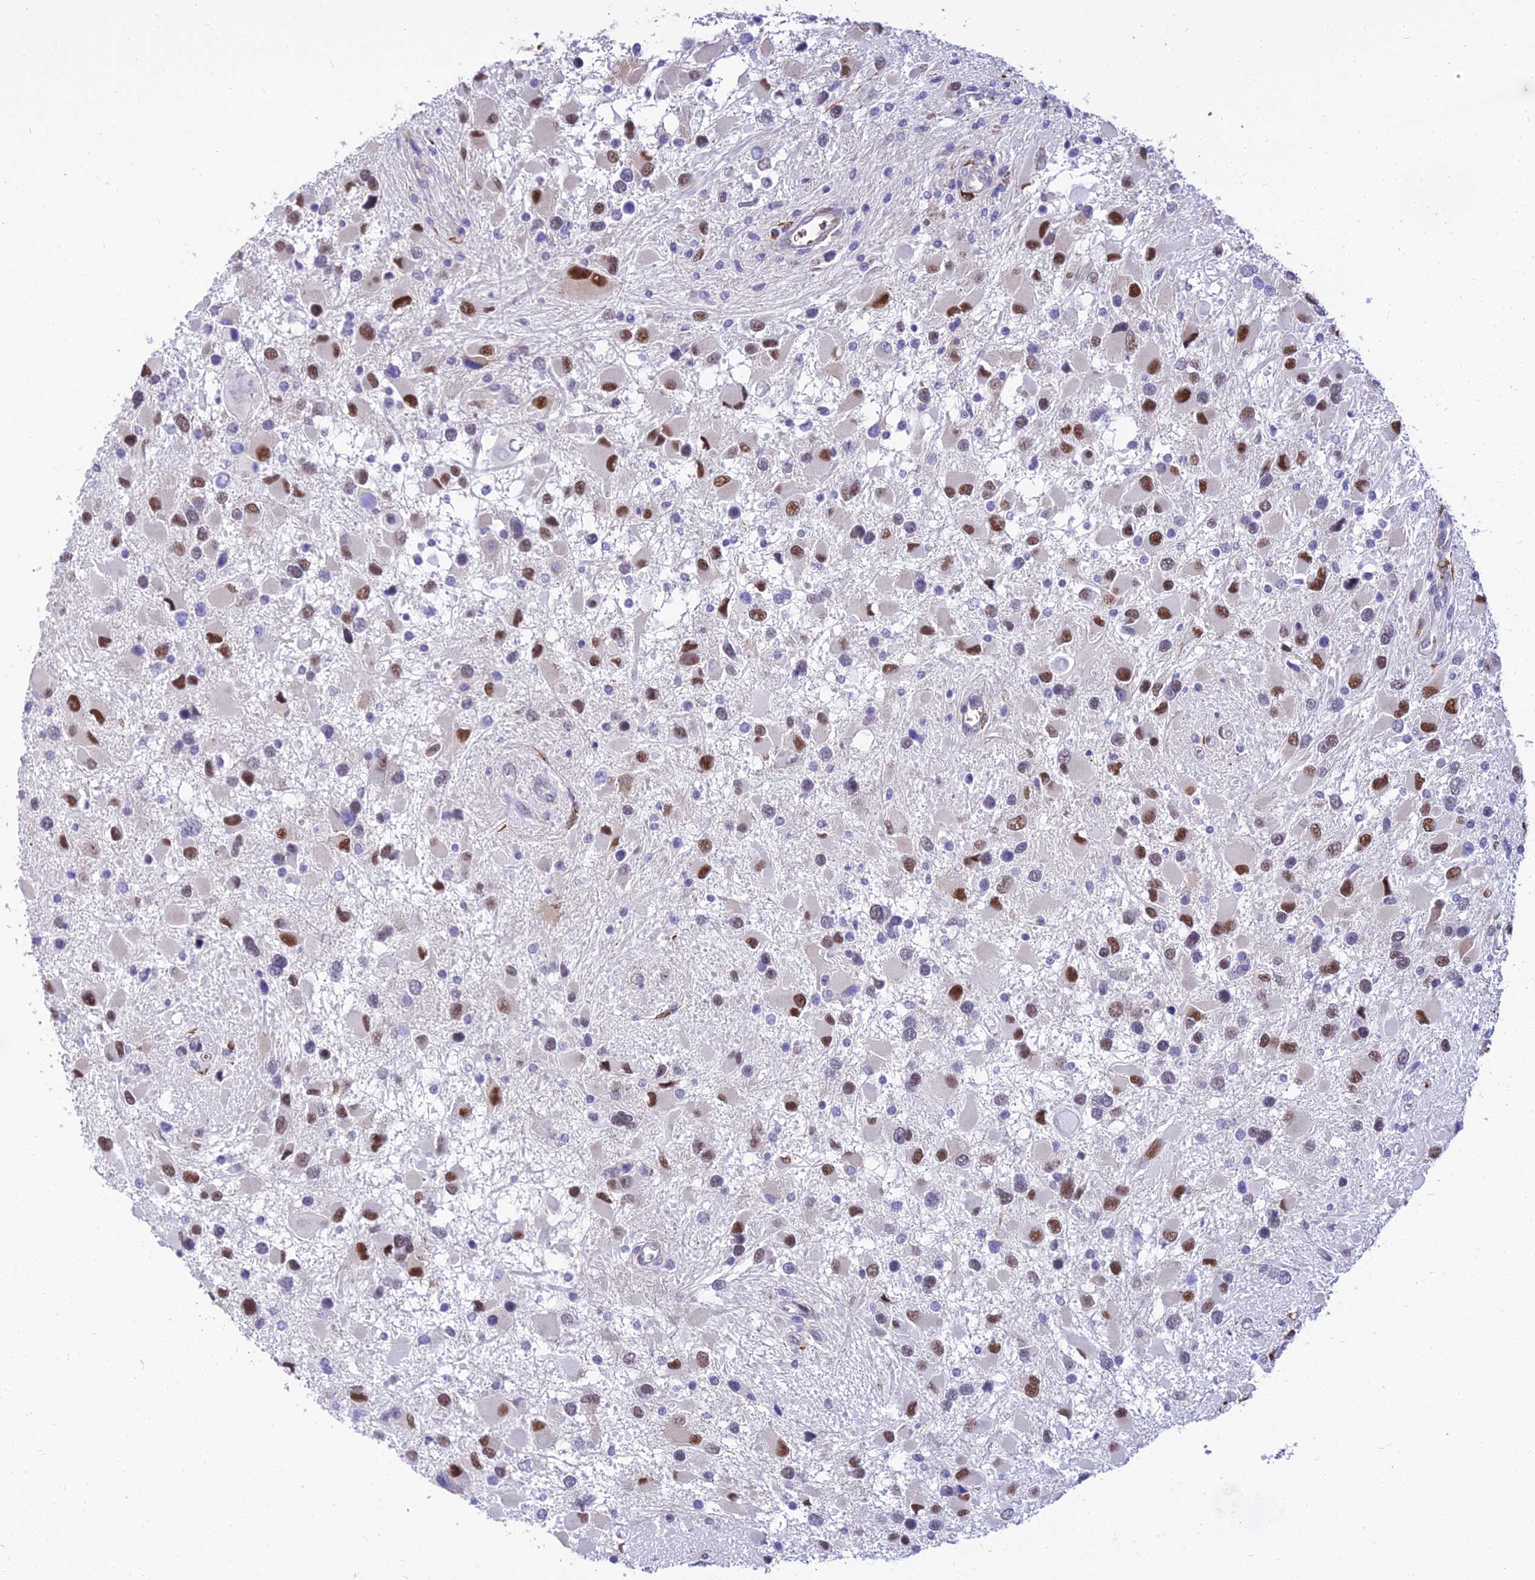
{"staining": {"intensity": "moderate", "quantity": ">75%", "location": "nuclear"}, "tissue": "glioma", "cell_type": "Tumor cells", "image_type": "cancer", "snomed": [{"axis": "morphology", "description": "Glioma, malignant, High grade"}, {"axis": "topography", "description": "Brain"}], "caption": "This is a photomicrograph of IHC staining of malignant high-grade glioma, which shows moderate positivity in the nuclear of tumor cells.", "gene": "BCL9", "patient": {"sex": "male", "age": 53}}